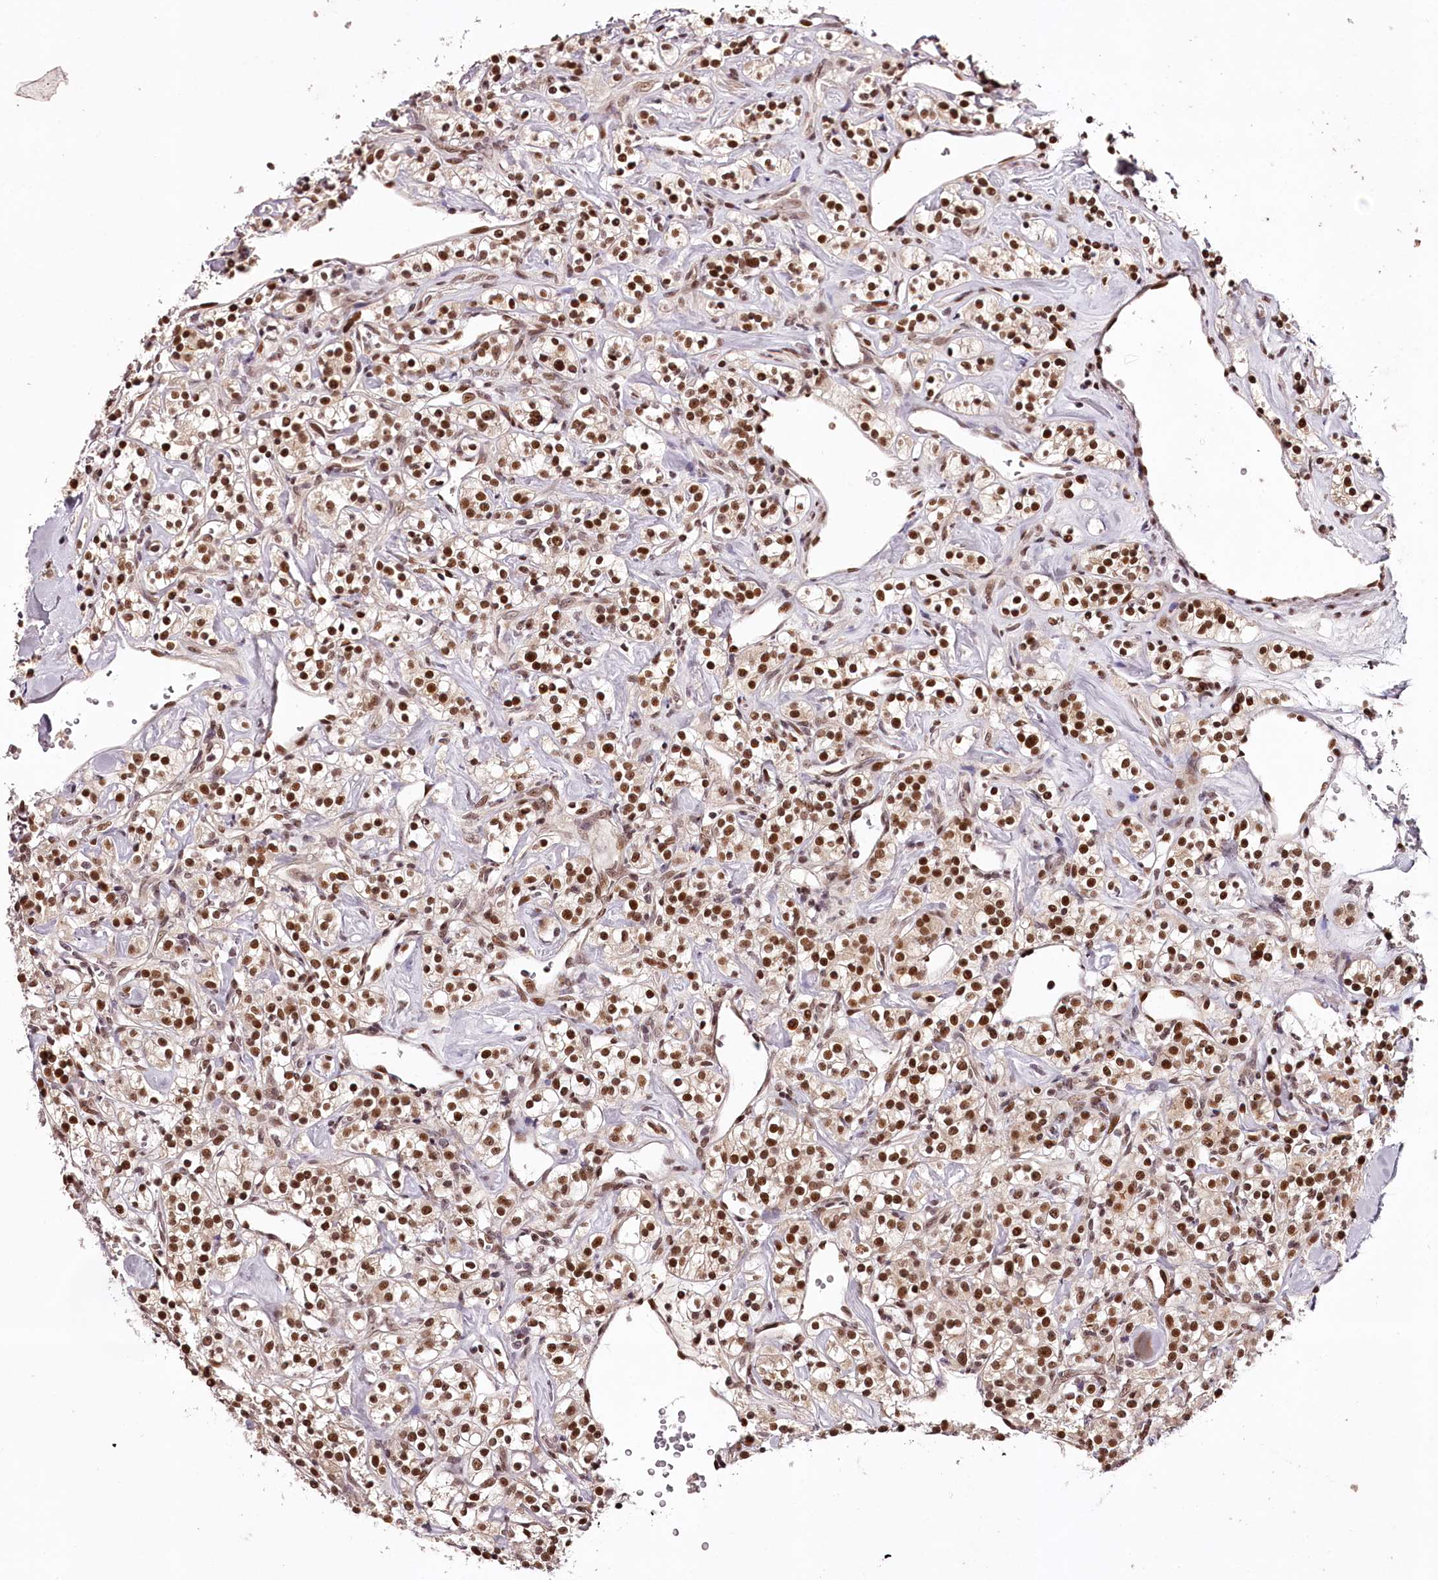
{"staining": {"intensity": "strong", "quantity": ">75%", "location": "nuclear"}, "tissue": "renal cancer", "cell_type": "Tumor cells", "image_type": "cancer", "snomed": [{"axis": "morphology", "description": "Adenocarcinoma, NOS"}, {"axis": "topography", "description": "Kidney"}], "caption": "DAB (3,3'-diaminobenzidine) immunohistochemical staining of human renal cancer shows strong nuclear protein expression in approximately >75% of tumor cells.", "gene": "TTC33", "patient": {"sex": "male", "age": 77}}